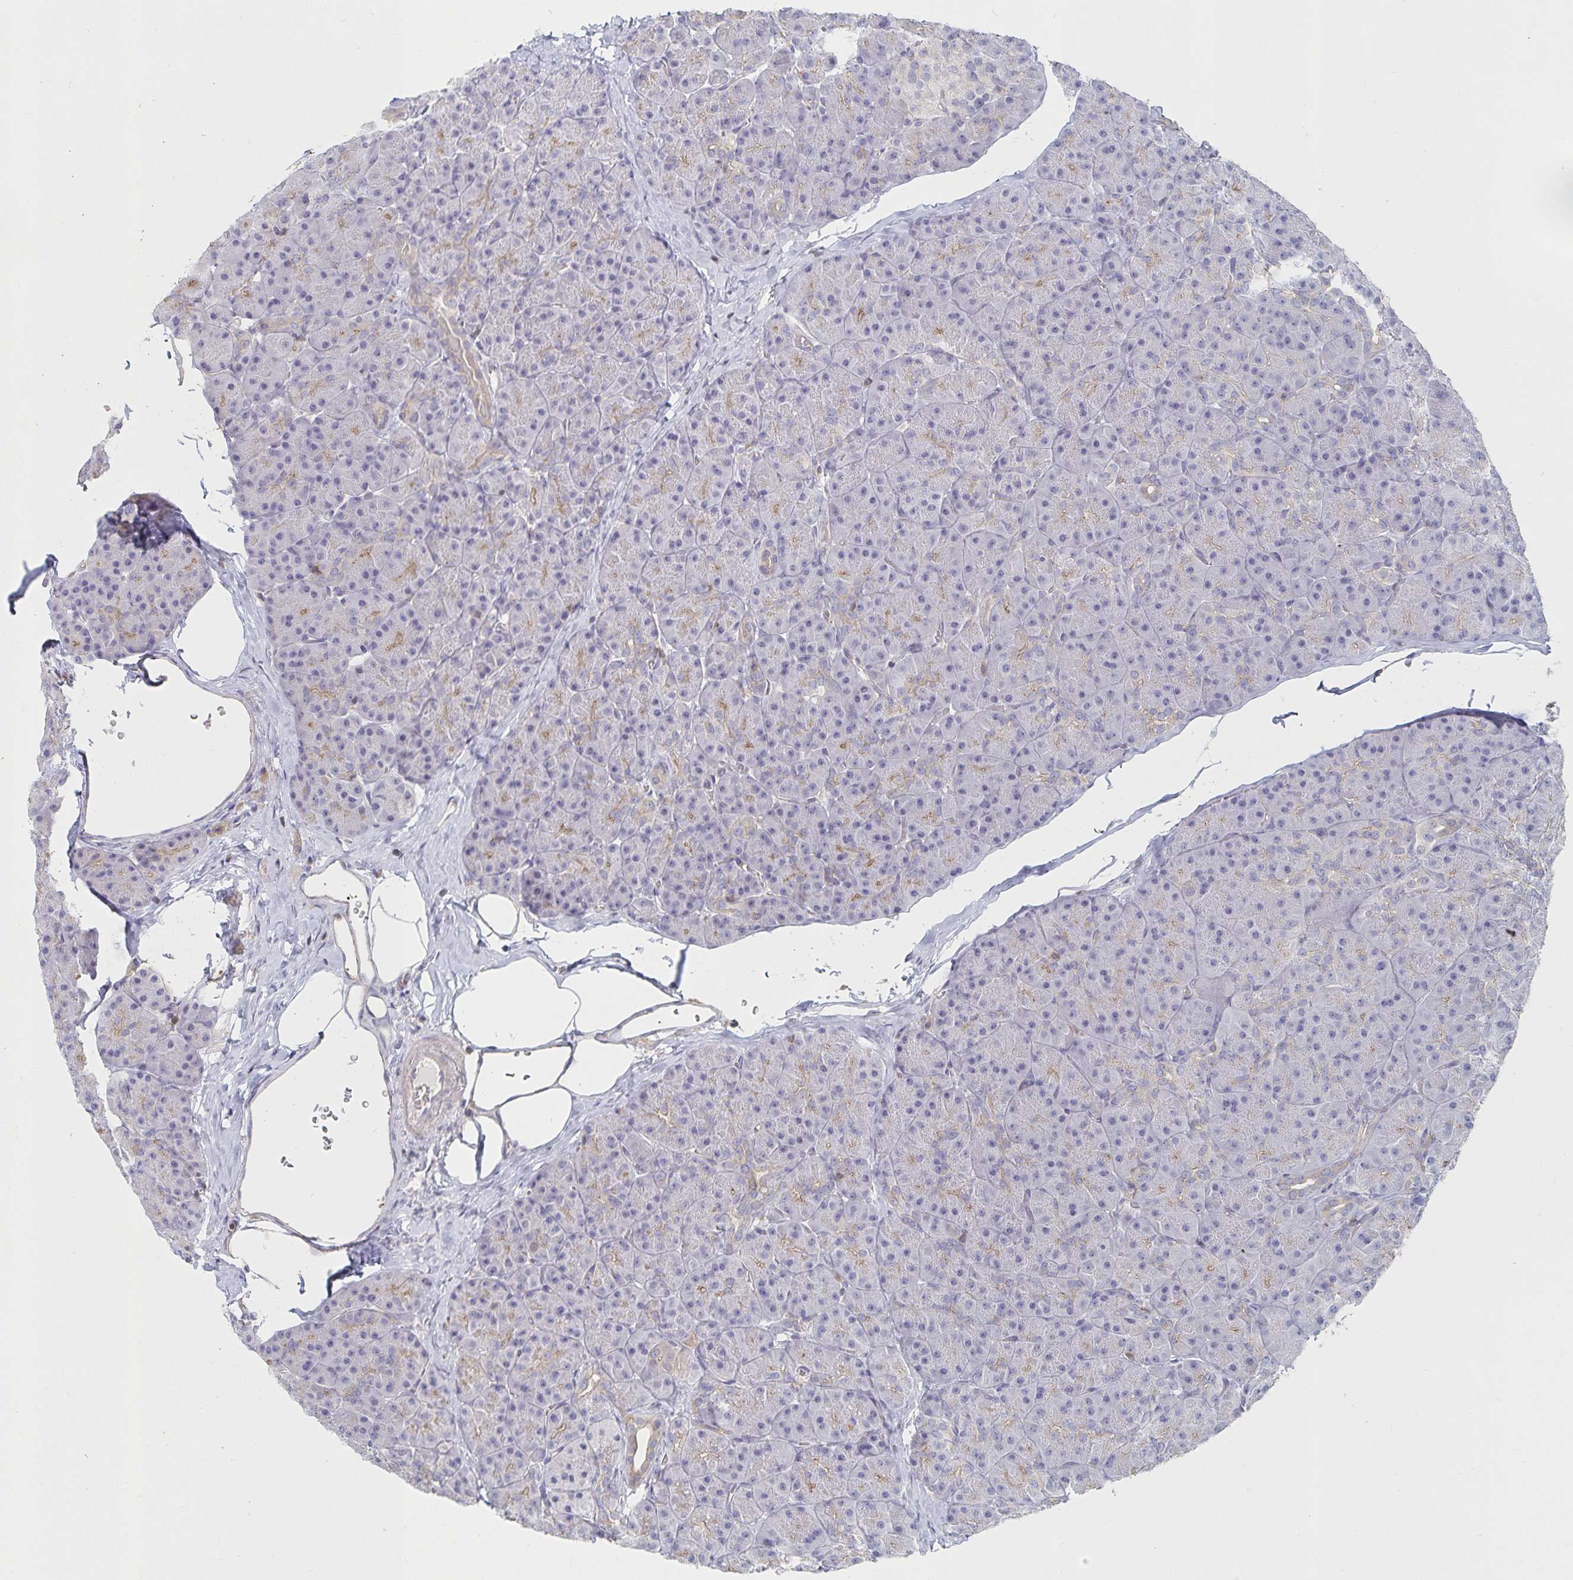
{"staining": {"intensity": "weak", "quantity": "<25%", "location": "cytoplasmic/membranous"}, "tissue": "pancreas", "cell_type": "Exocrine glandular cells", "image_type": "normal", "snomed": [{"axis": "morphology", "description": "Normal tissue, NOS"}, {"axis": "topography", "description": "Pancreas"}], "caption": "DAB immunohistochemical staining of unremarkable human pancreas reveals no significant staining in exocrine glandular cells.", "gene": "PIK3CD", "patient": {"sex": "male", "age": 57}}